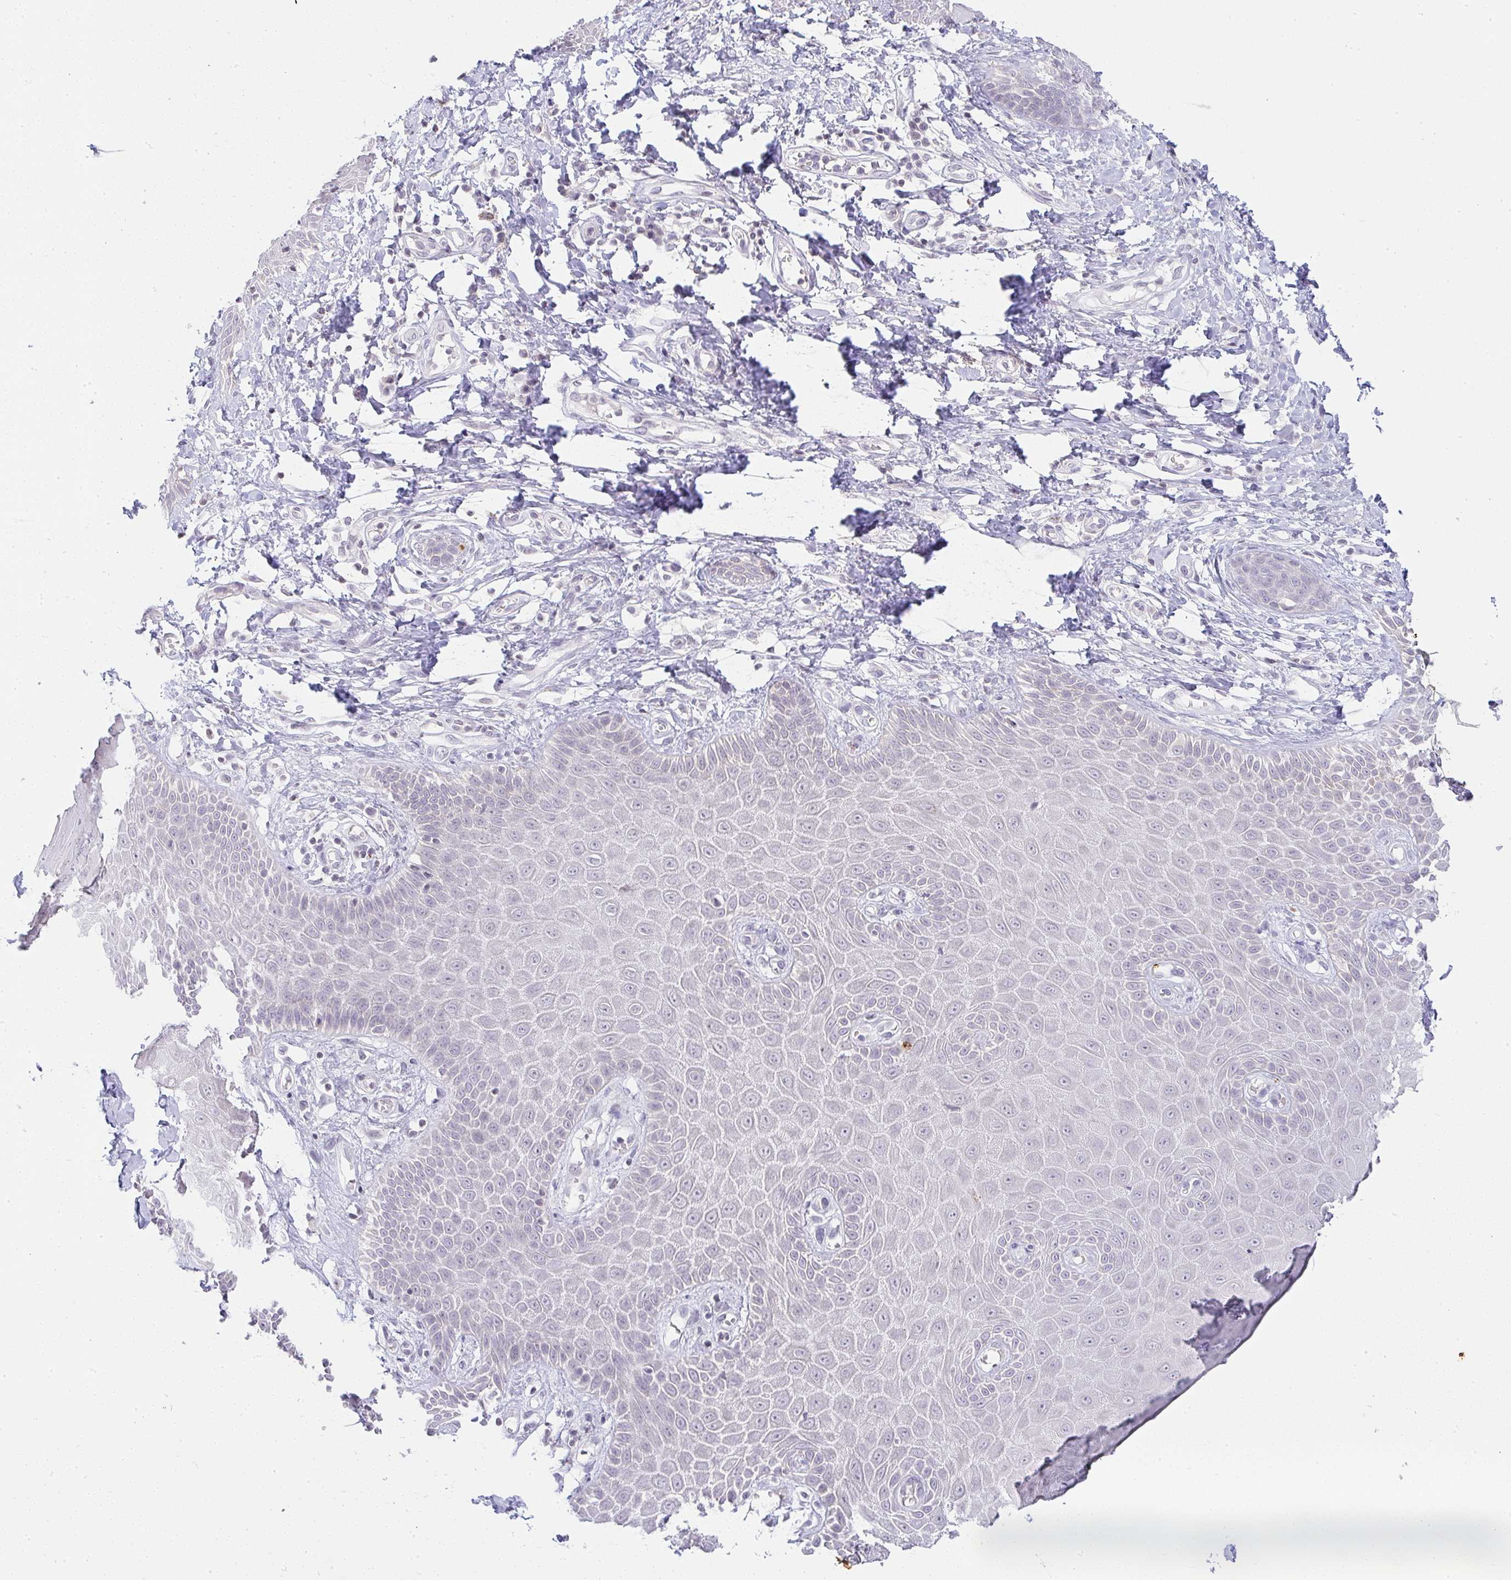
{"staining": {"intensity": "negative", "quantity": "none", "location": "none"}, "tissue": "skin", "cell_type": "Epidermal cells", "image_type": "normal", "snomed": [{"axis": "morphology", "description": "Normal tissue, NOS"}, {"axis": "topography", "description": "Anal"}, {"axis": "topography", "description": "Peripheral nerve tissue"}], "caption": "Epidermal cells are negative for brown protein staining in benign skin.", "gene": "CACNA1S", "patient": {"sex": "male", "age": 78}}